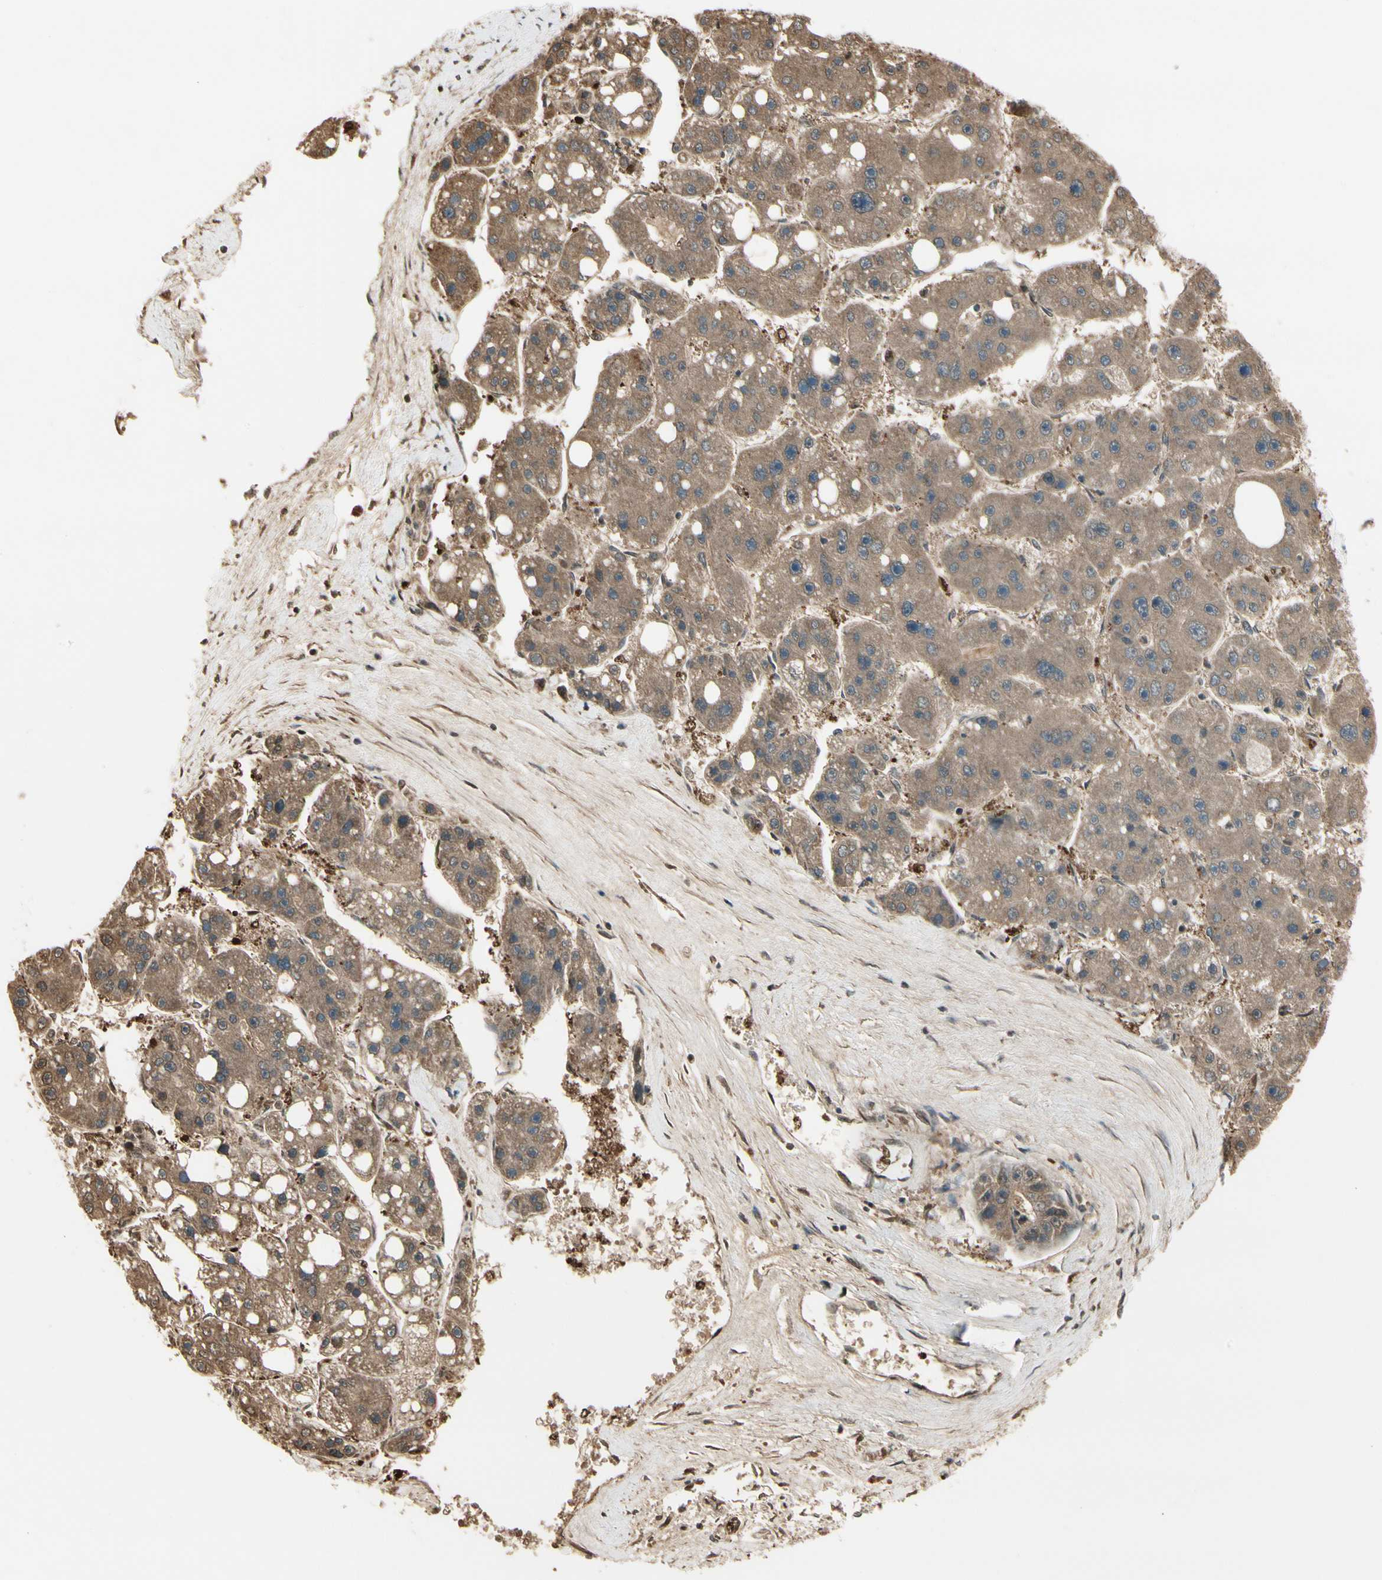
{"staining": {"intensity": "moderate", "quantity": ">75%", "location": "cytoplasmic/membranous"}, "tissue": "liver cancer", "cell_type": "Tumor cells", "image_type": "cancer", "snomed": [{"axis": "morphology", "description": "Carcinoma, Hepatocellular, NOS"}, {"axis": "topography", "description": "Liver"}], "caption": "Hepatocellular carcinoma (liver) tissue demonstrates moderate cytoplasmic/membranous staining in about >75% of tumor cells", "gene": "EVC", "patient": {"sex": "female", "age": 61}}